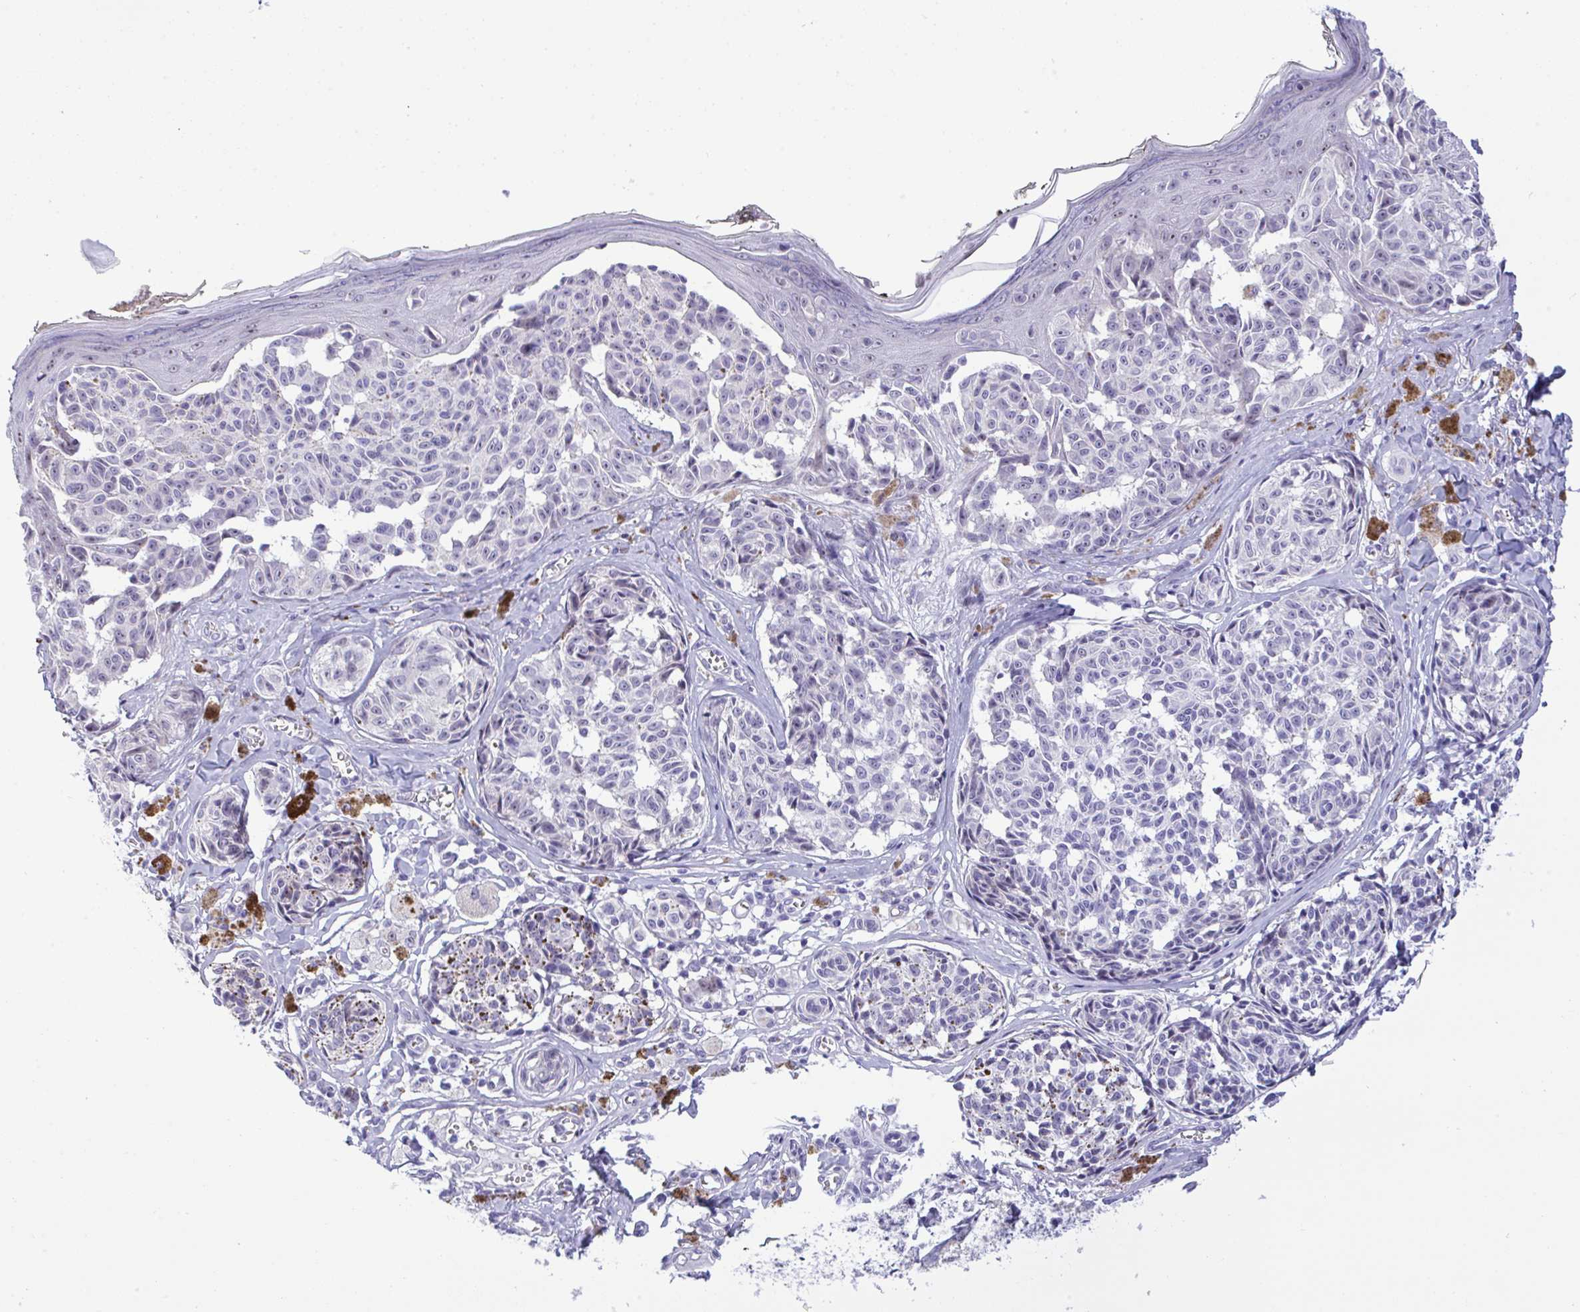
{"staining": {"intensity": "negative", "quantity": "none", "location": "none"}, "tissue": "melanoma", "cell_type": "Tumor cells", "image_type": "cancer", "snomed": [{"axis": "morphology", "description": "Malignant melanoma, NOS"}, {"axis": "topography", "description": "Skin"}], "caption": "Melanoma was stained to show a protein in brown. There is no significant positivity in tumor cells. (Immunohistochemistry, brightfield microscopy, high magnification).", "gene": "YBX2", "patient": {"sex": "female", "age": 43}}